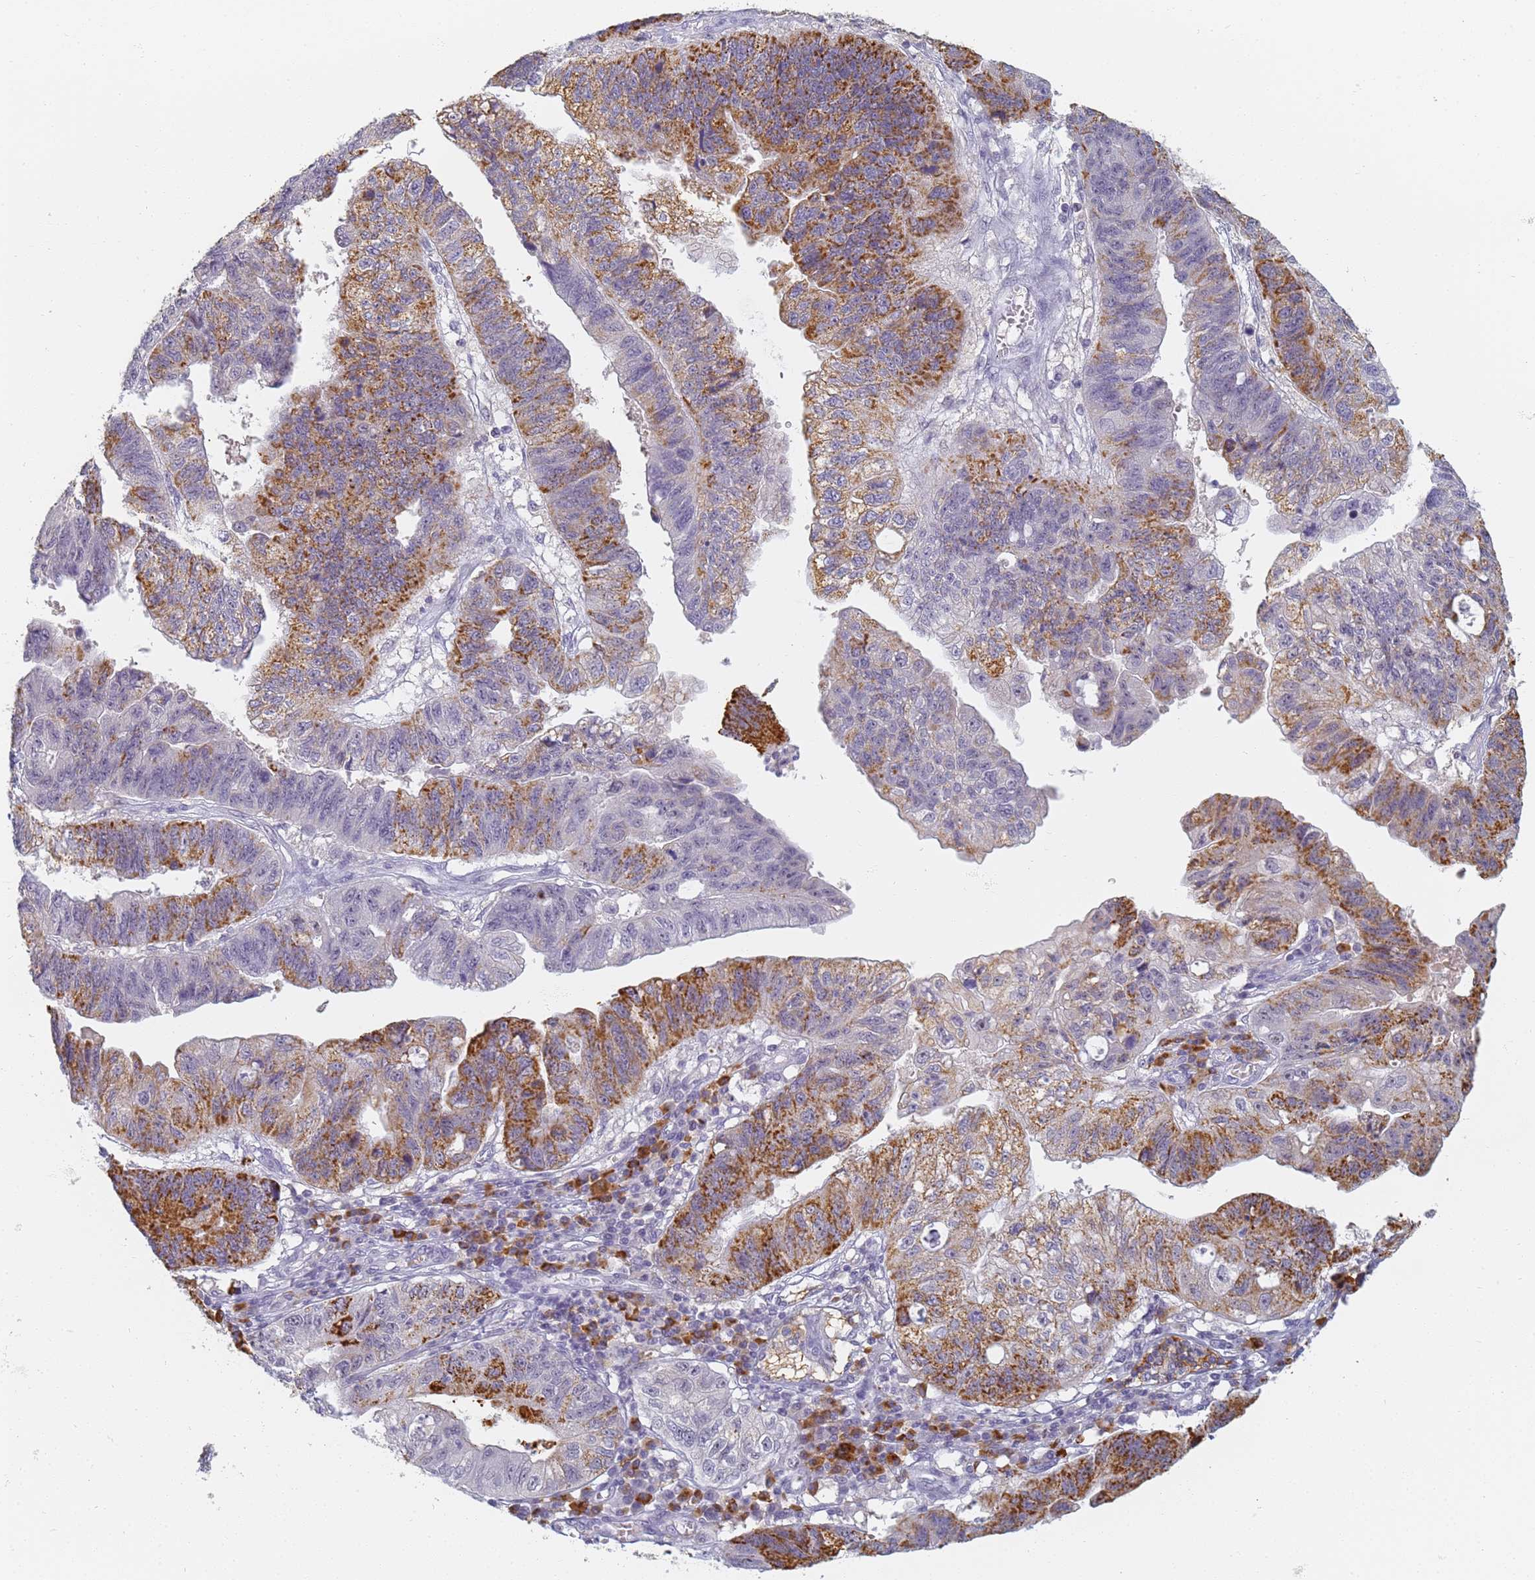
{"staining": {"intensity": "strong", "quantity": "25%-75%", "location": "nuclear"}, "tissue": "stomach cancer", "cell_type": "Tumor cells", "image_type": "cancer", "snomed": [{"axis": "morphology", "description": "Adenocarcinoma, NOS"}, {"axis": "topography", "description": "Stomach"}], "caption": "Protein positivity by immunohistochemistry exhibits strong nuclear expression in approximately 25%-75% of tumor cells in stomach adenocarcinoma. The staining is performed using DAB brown chromogen to label protein expression. The nuclei are counter-stained blue using hematoxylin.", "gene": "SLC38A9", "patient": {"sex": "male", "age": 59}}